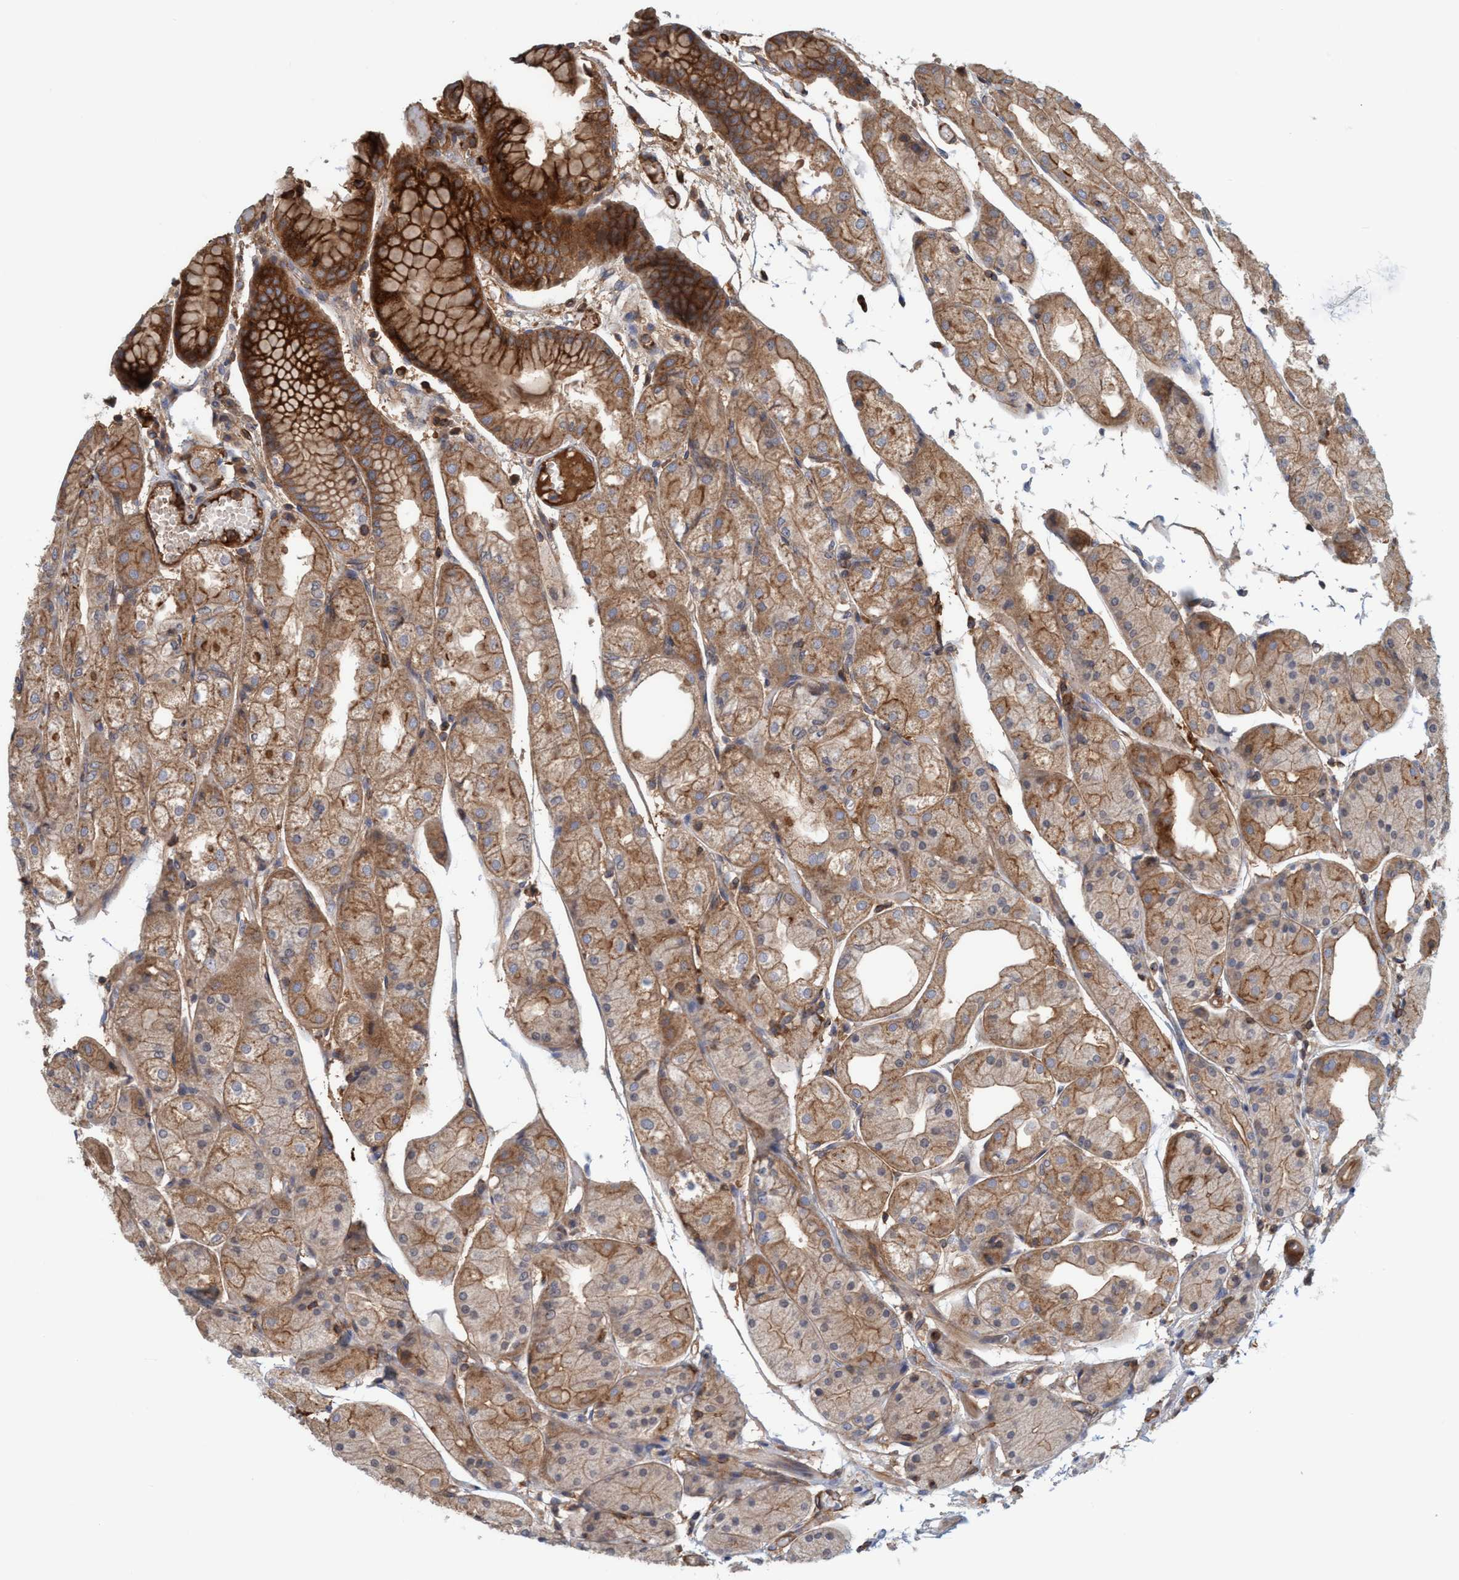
{"staining": {"intensity": "strong", "quantity": "25%-75%", "location": "cytoplasmic/membranous"}, "tissue": "stomach", "cell_type": "Glandular cells", "image_type": "normal", "snomed": [{"axis": "morphology", "description": "Normal tissue, NOS"}, {"axis": "topography", "description": "Stomach, upper"}], "caption": "Glandular cells demonstrate strong cytoplasmic/membranous positivity in about 25%-75% of cells in benign stomach.", "gene": "SPECC1", "patient": {"sex": "male", "age": 72}}